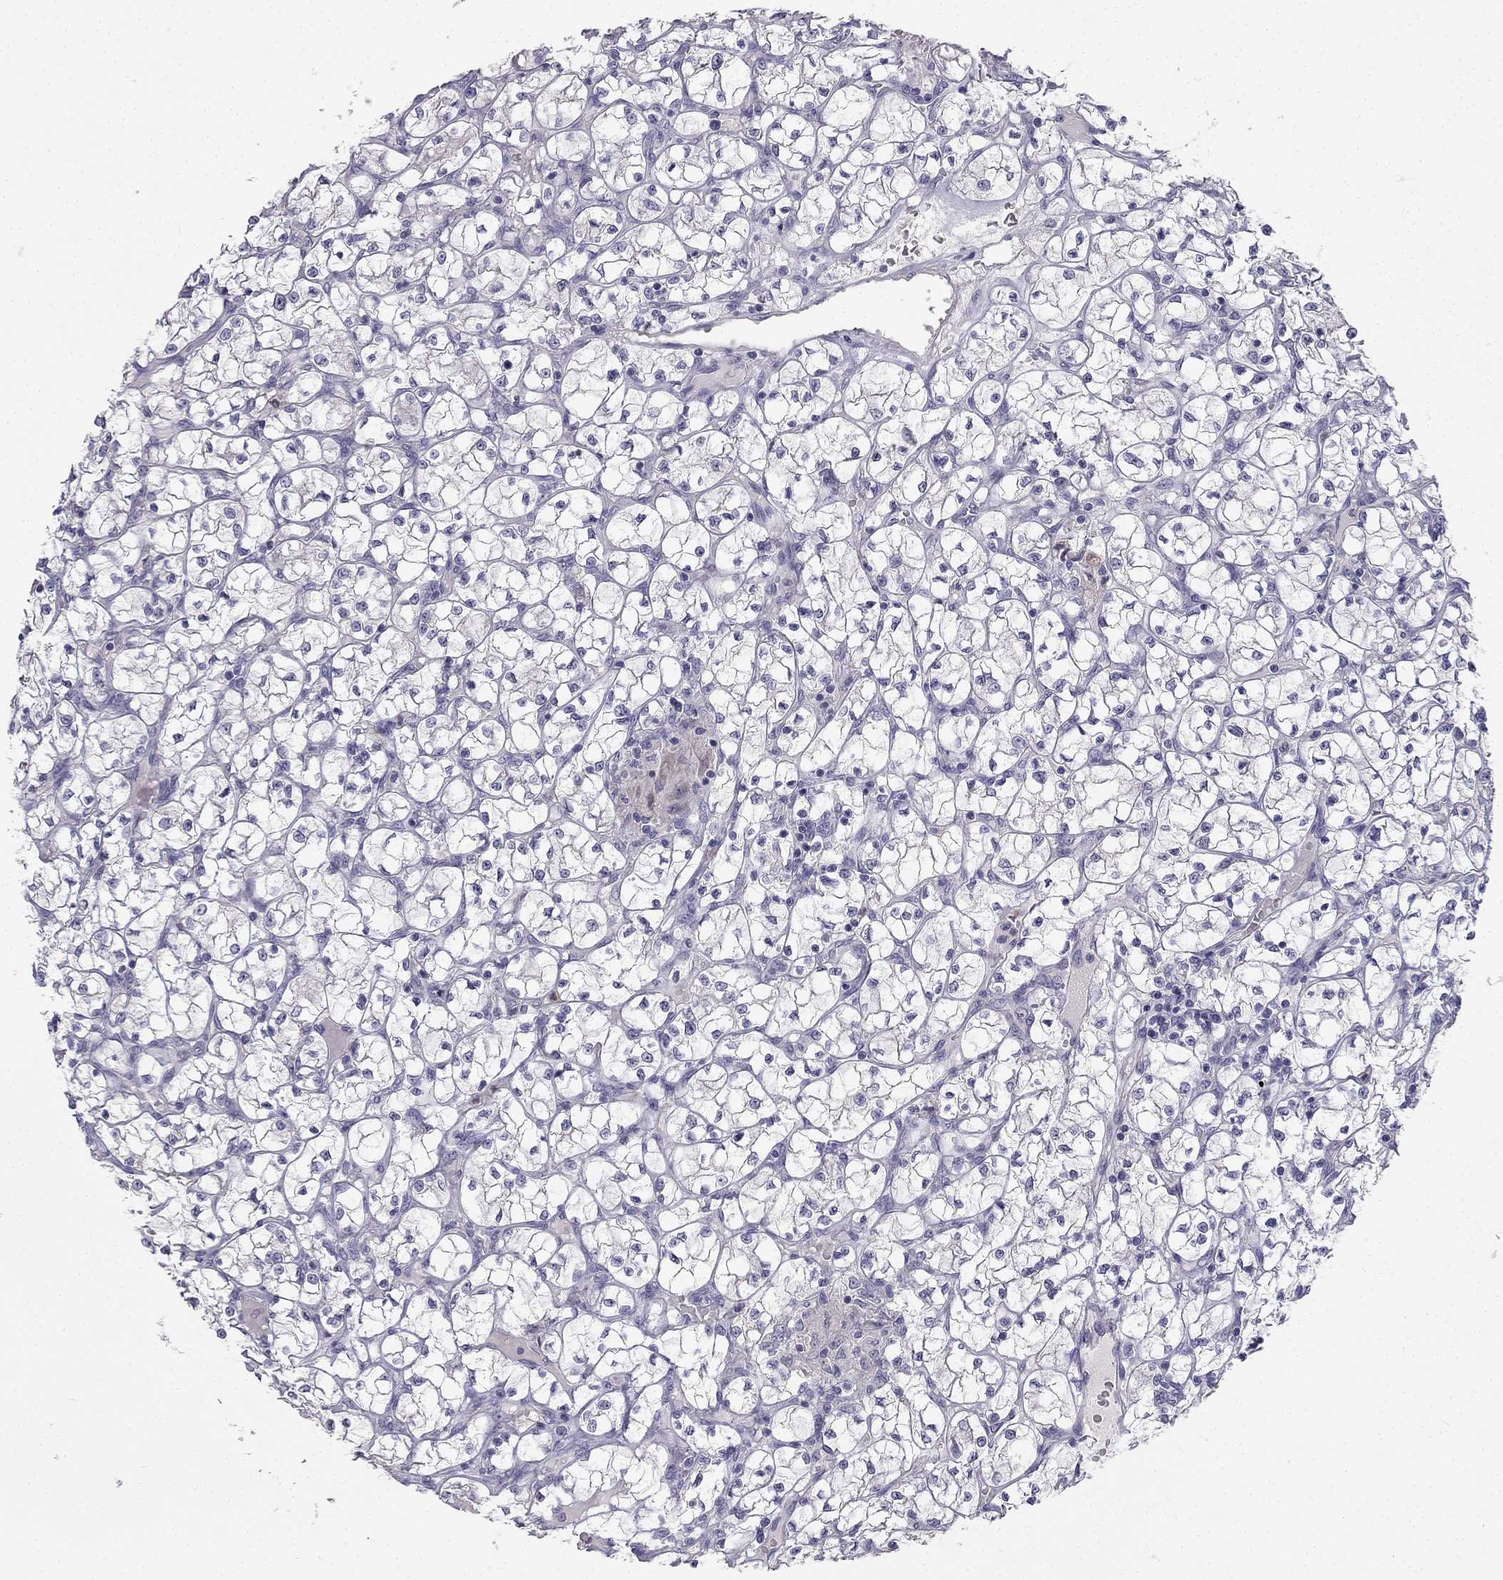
{"staining": {"intensity": "negative", "quantity": "none", "location": "none"}, "tissue": "renal cancer", "cell_type": "Tumor cells", "image_type": "cancer", "snomed": [{"axis": "morphology", "description": "Adenocarcinoma, NOS"}, {"axis": "topography", "description": "Kidney"}], "caption": "Immunohistochemistry (IHC) micrograph of renal adenocarcinoma stained for a protein (brown), which displays no expression in tumor cells.", "gene": "C16orf89", "patient": {"sex": "female", "age": 64}}